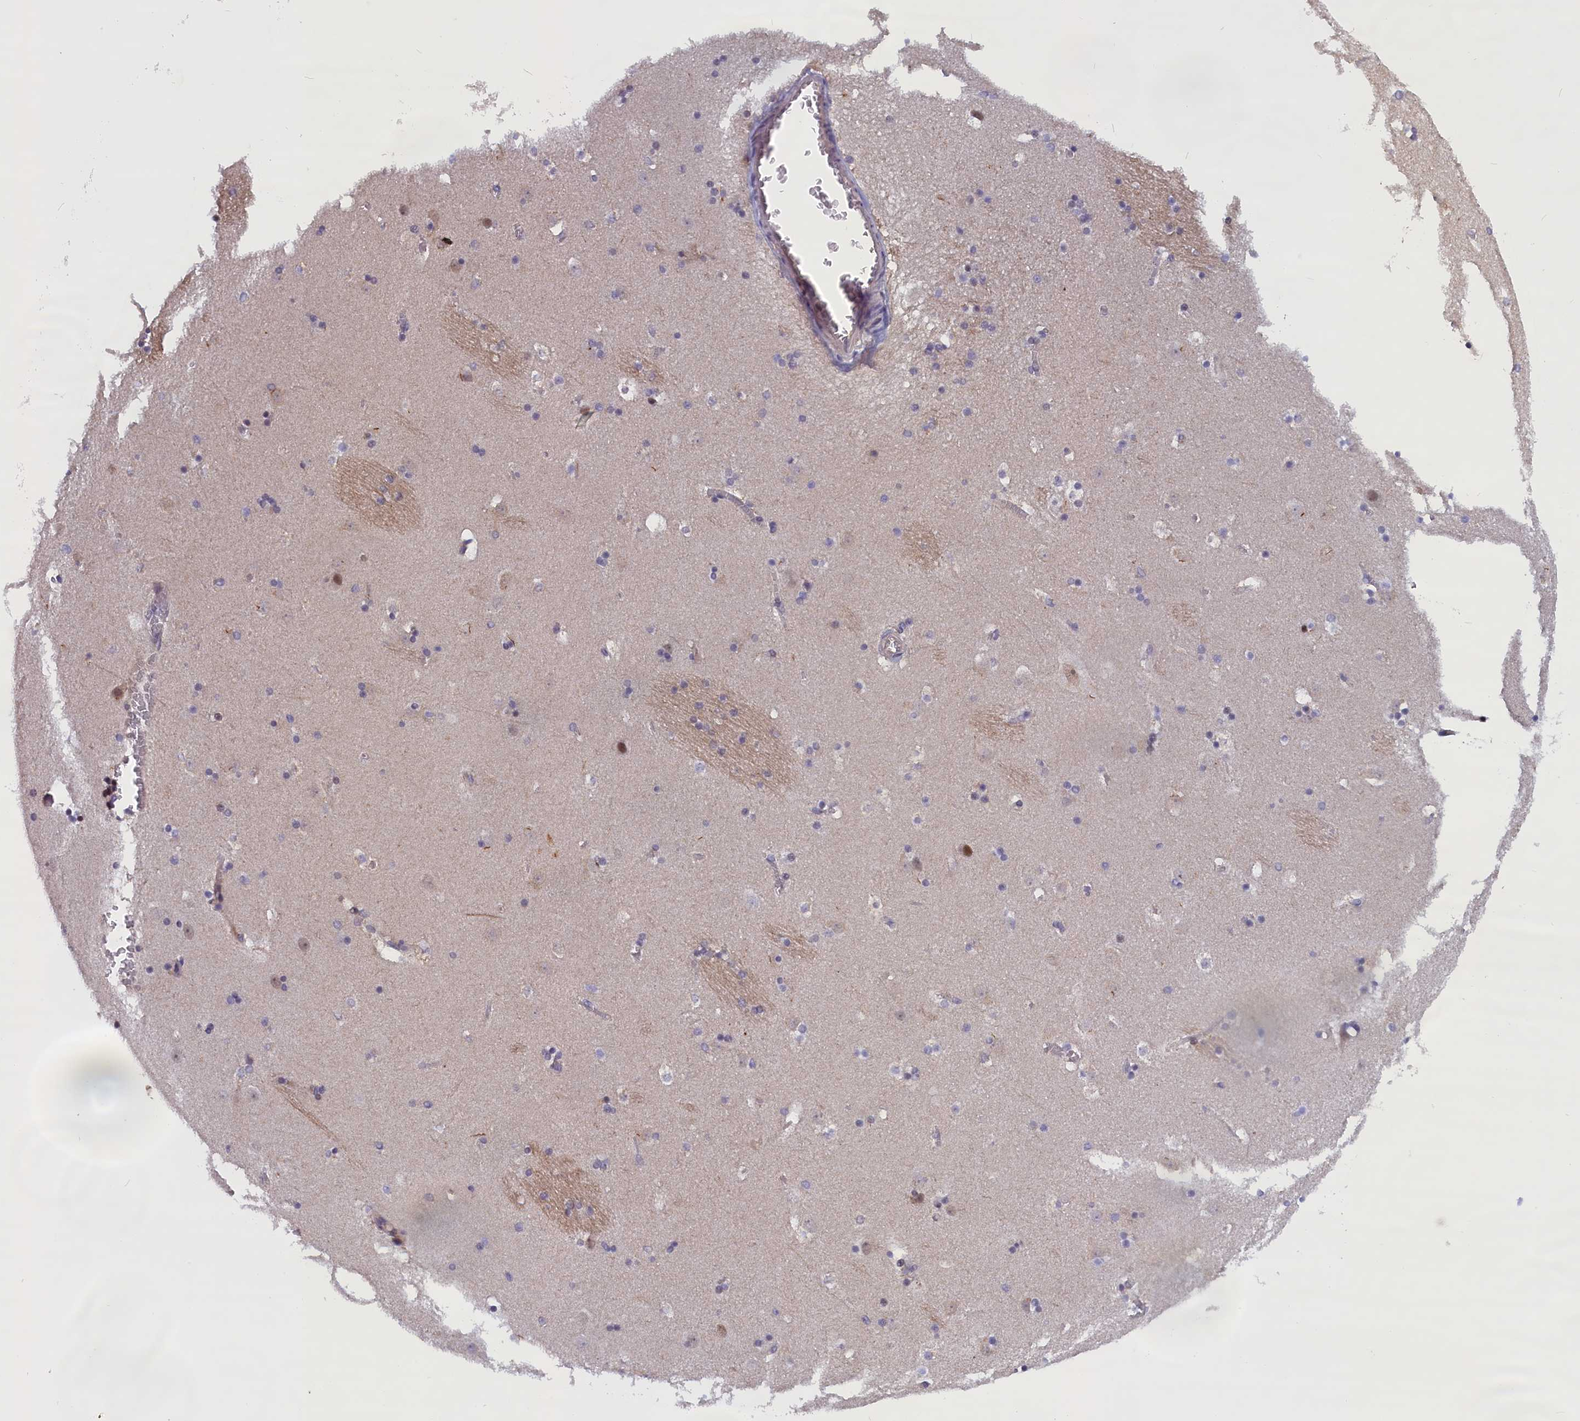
{"staining": {"intensity": "moderate", "quantity": "<25%", "location": "nuclear"}, "tissue": "caudate", "cell_type": "Glial cells", "image_type": "normal", "snomed": [{"axis": "morphology", "description": "Normal tissue, NOS"}, {"axis": "topography", "description": "Lateral ventricle wall"}], "caption": "Immunohistochemistry of benign caudate exhibits low levels of moderate nuclear staining in about <25% of glial cells.", "gene": "IGFALS", "patient": {"sex": "male", "age": 45}}